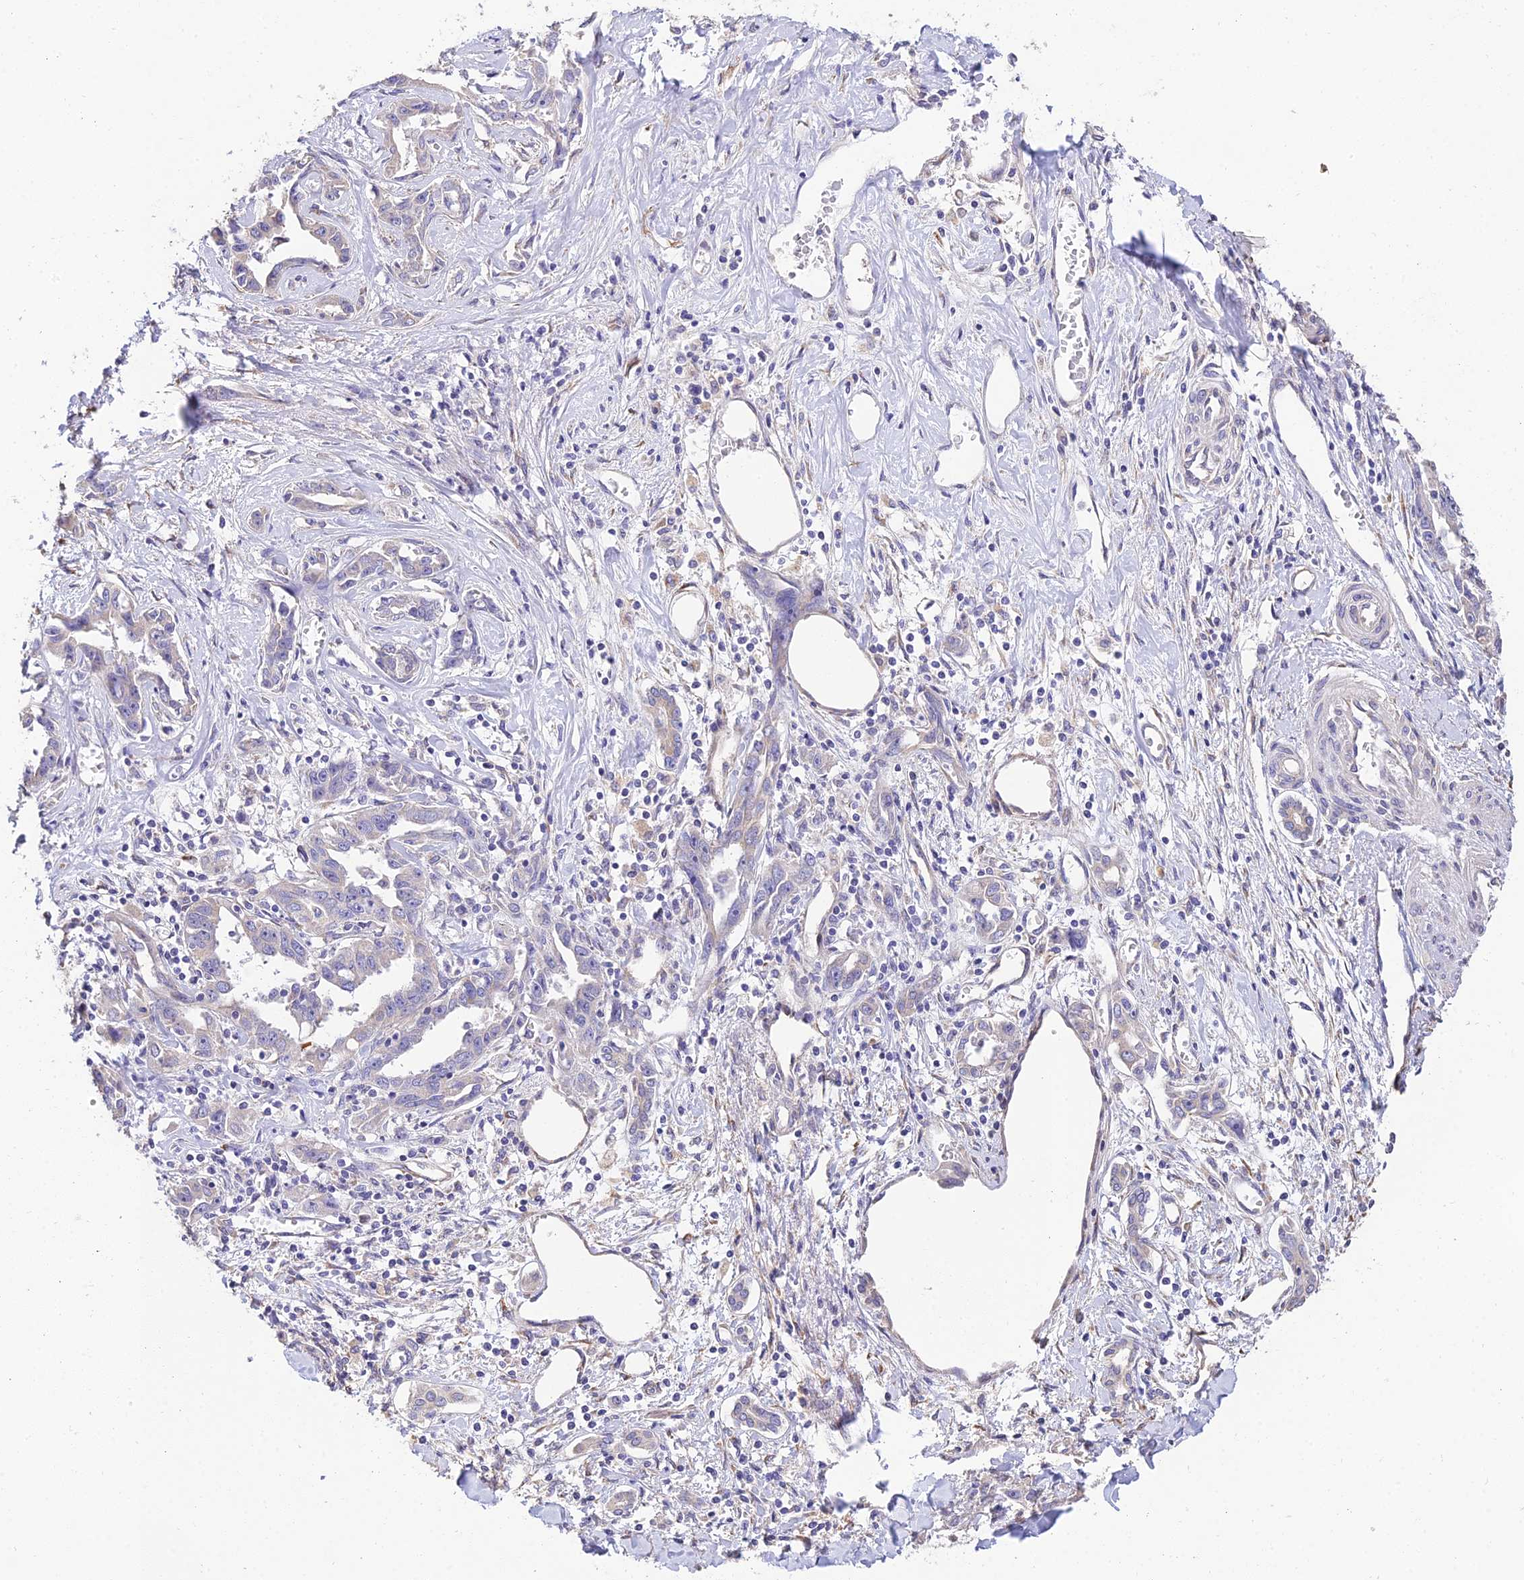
{"staining": {"intensity": "negative", "quantity": "none", "location": "none"}, "tissue": "liver cancer", "cell_type": "Tumor cells", "image_type": "cancer", "snomed": [{"axis": "morphology", "description": "Cholangiocarcinoma"}, {"axis": "topography", "description": "Liver"}], "caption": "Photomicrograph shows no significant protein positivity in tumor cells of liver cancer.", "gene": "ARL8B", "patient": {"sex": "male", "age": 59}}